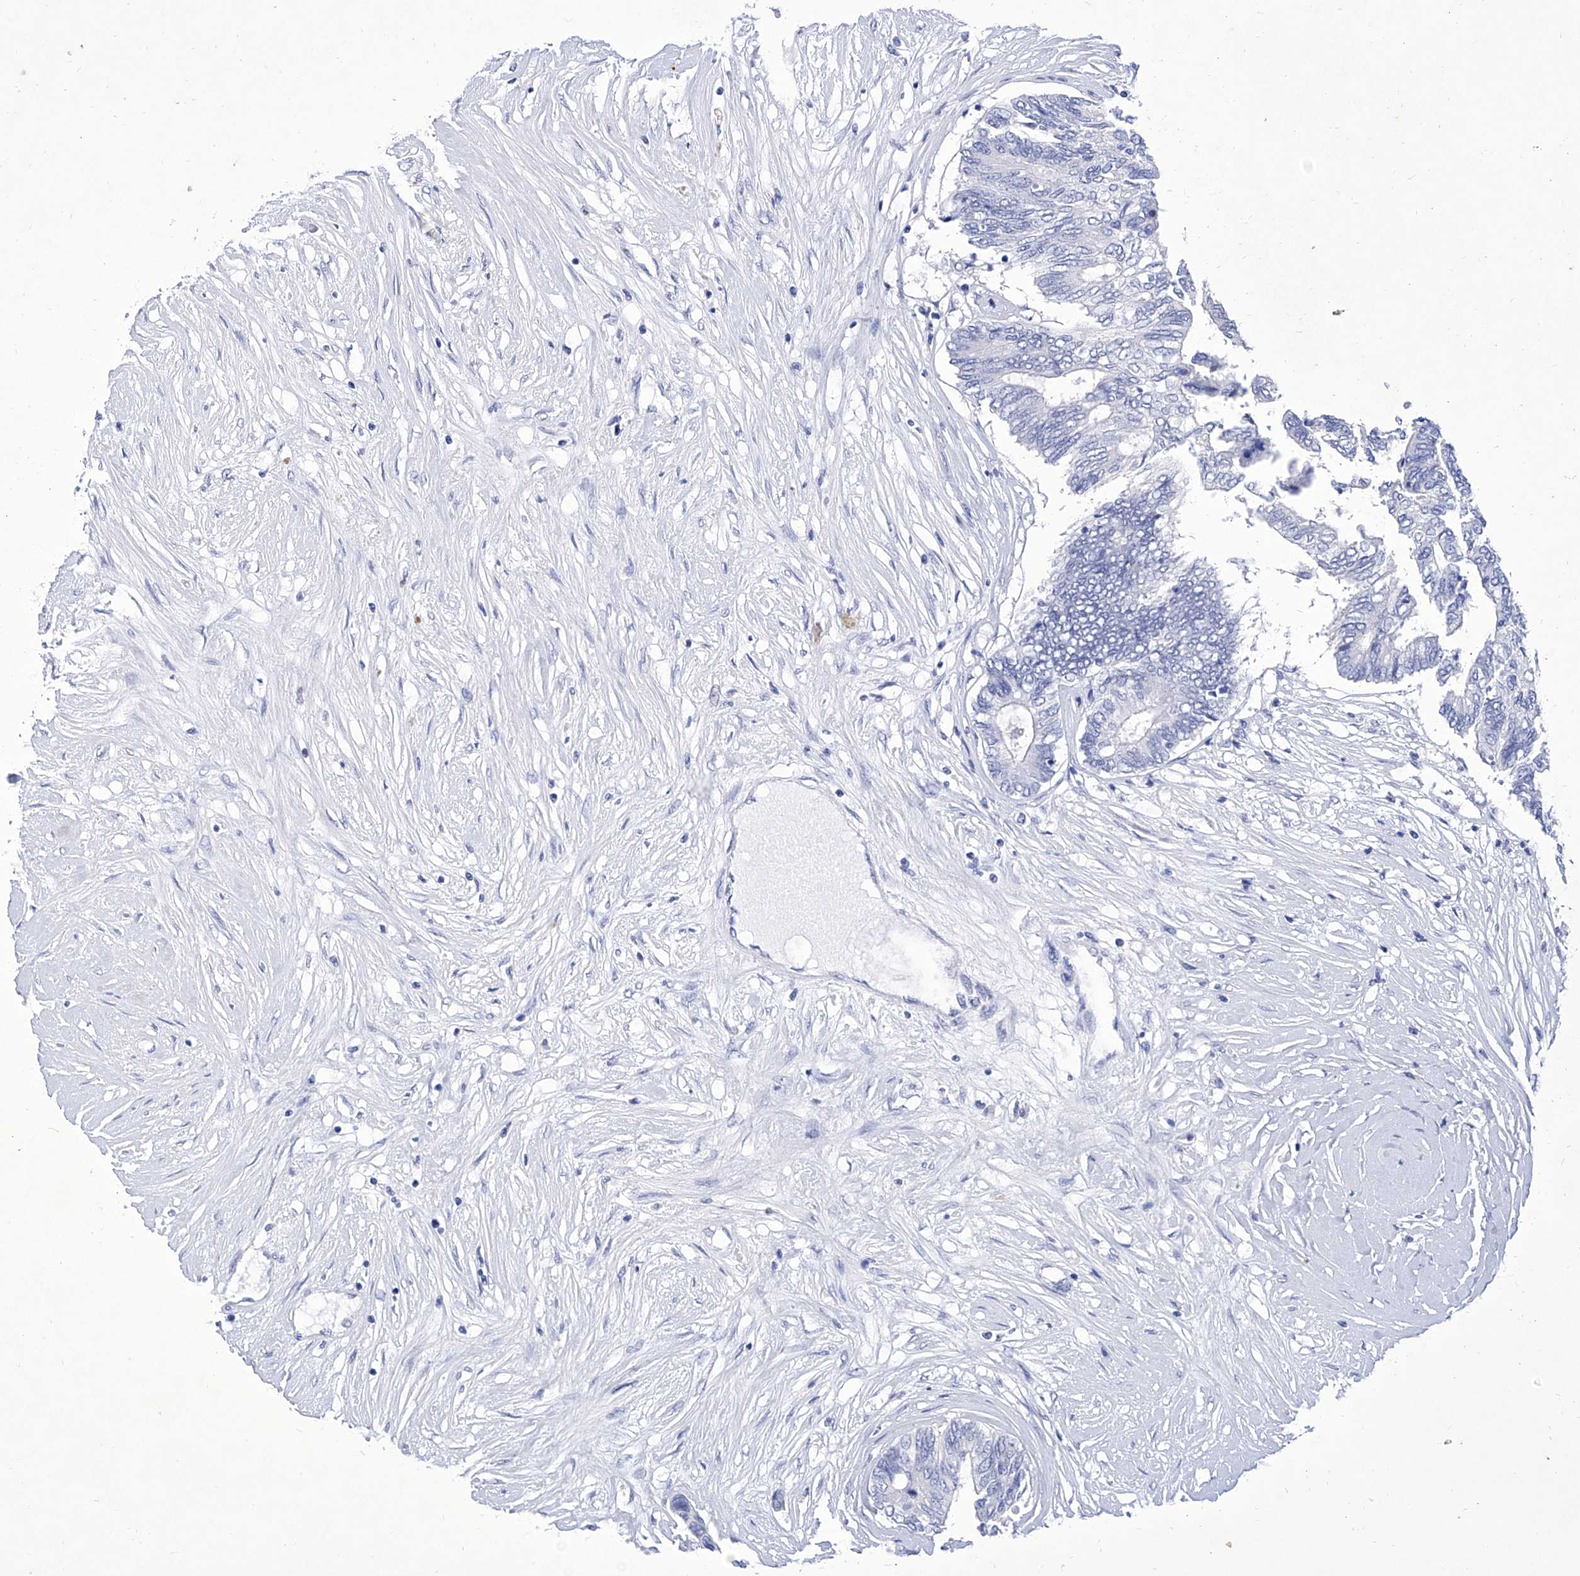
{"staining": {"intensity": "negative", "quantity": "none", "location": "none"}, "tissue": "colorectal cancer", "cell_type": "Tumor cells", "image_type": "cancer", "snomed": [{"axis": "morphology", "description": "Adenocarcinoma, NOS"}, {"axis": "topography", "description": "Rectum"}], "caption": "A micrograph of colorectal cancer stained for a protein demonstrates no brown staining in tumor cells. Nuclei are stained in blue.", "gene": "IFNL2", "patient": {"sex": "male", "age": 63}}